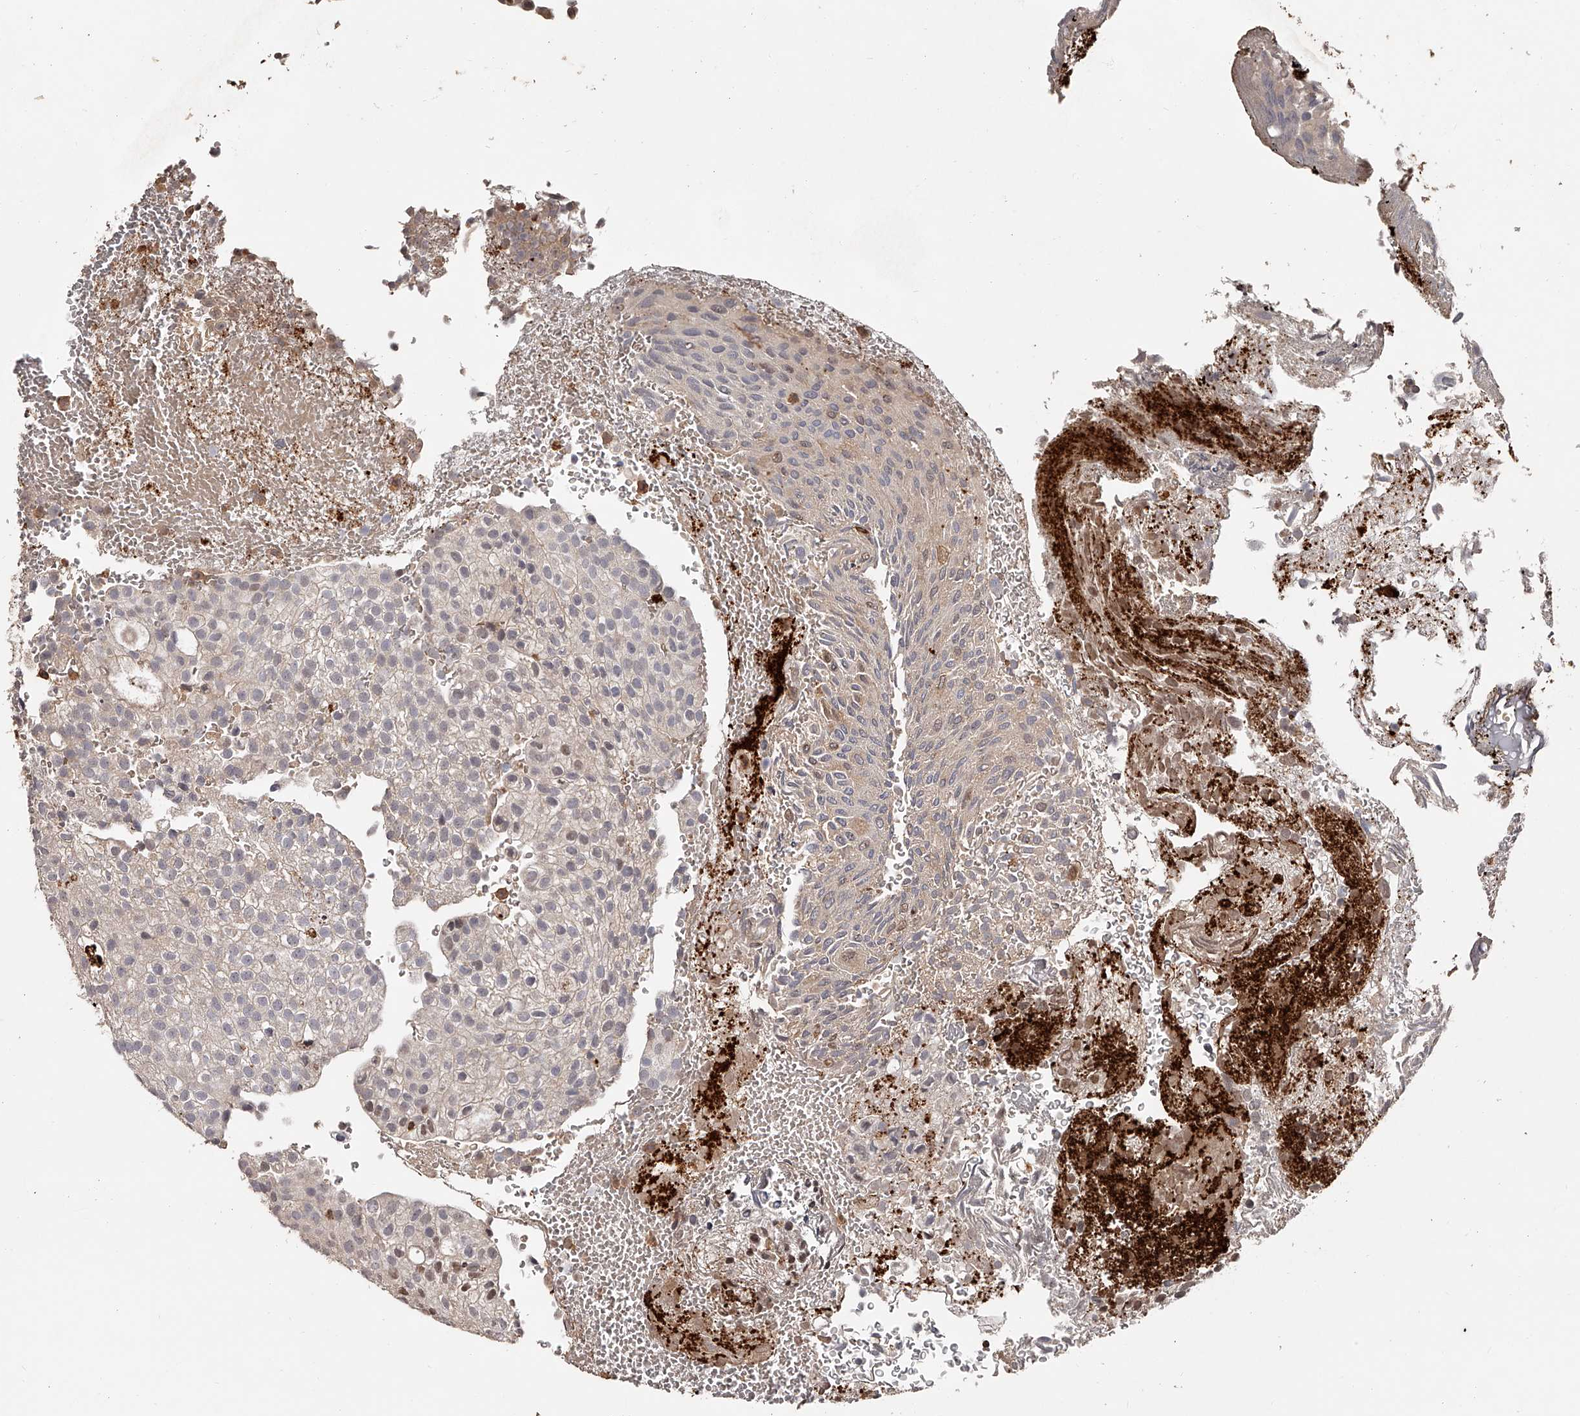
{"staining": {"intensity": "moderate", "quantity": "<25%", "location": "nuclear"}, "tissue": "urothelial cancer", "cell_type": "Tumor cells", "image_type": "cancer", "snomed": [{"axis": "morphology", "description": "Urothelial carcinoma, Low grade"}, {"axis": "topography", "description": "Urinary bladder"}], "caption": "Immunohistochemistry (IHC) photomicrograph of urothelial cancer stained for a protein (brown), which displays low levels of moderate nuclear staining in about <25% of tumor cells.", "gene": "URGCP", "patient": {"sex": "male", "age": 78}}